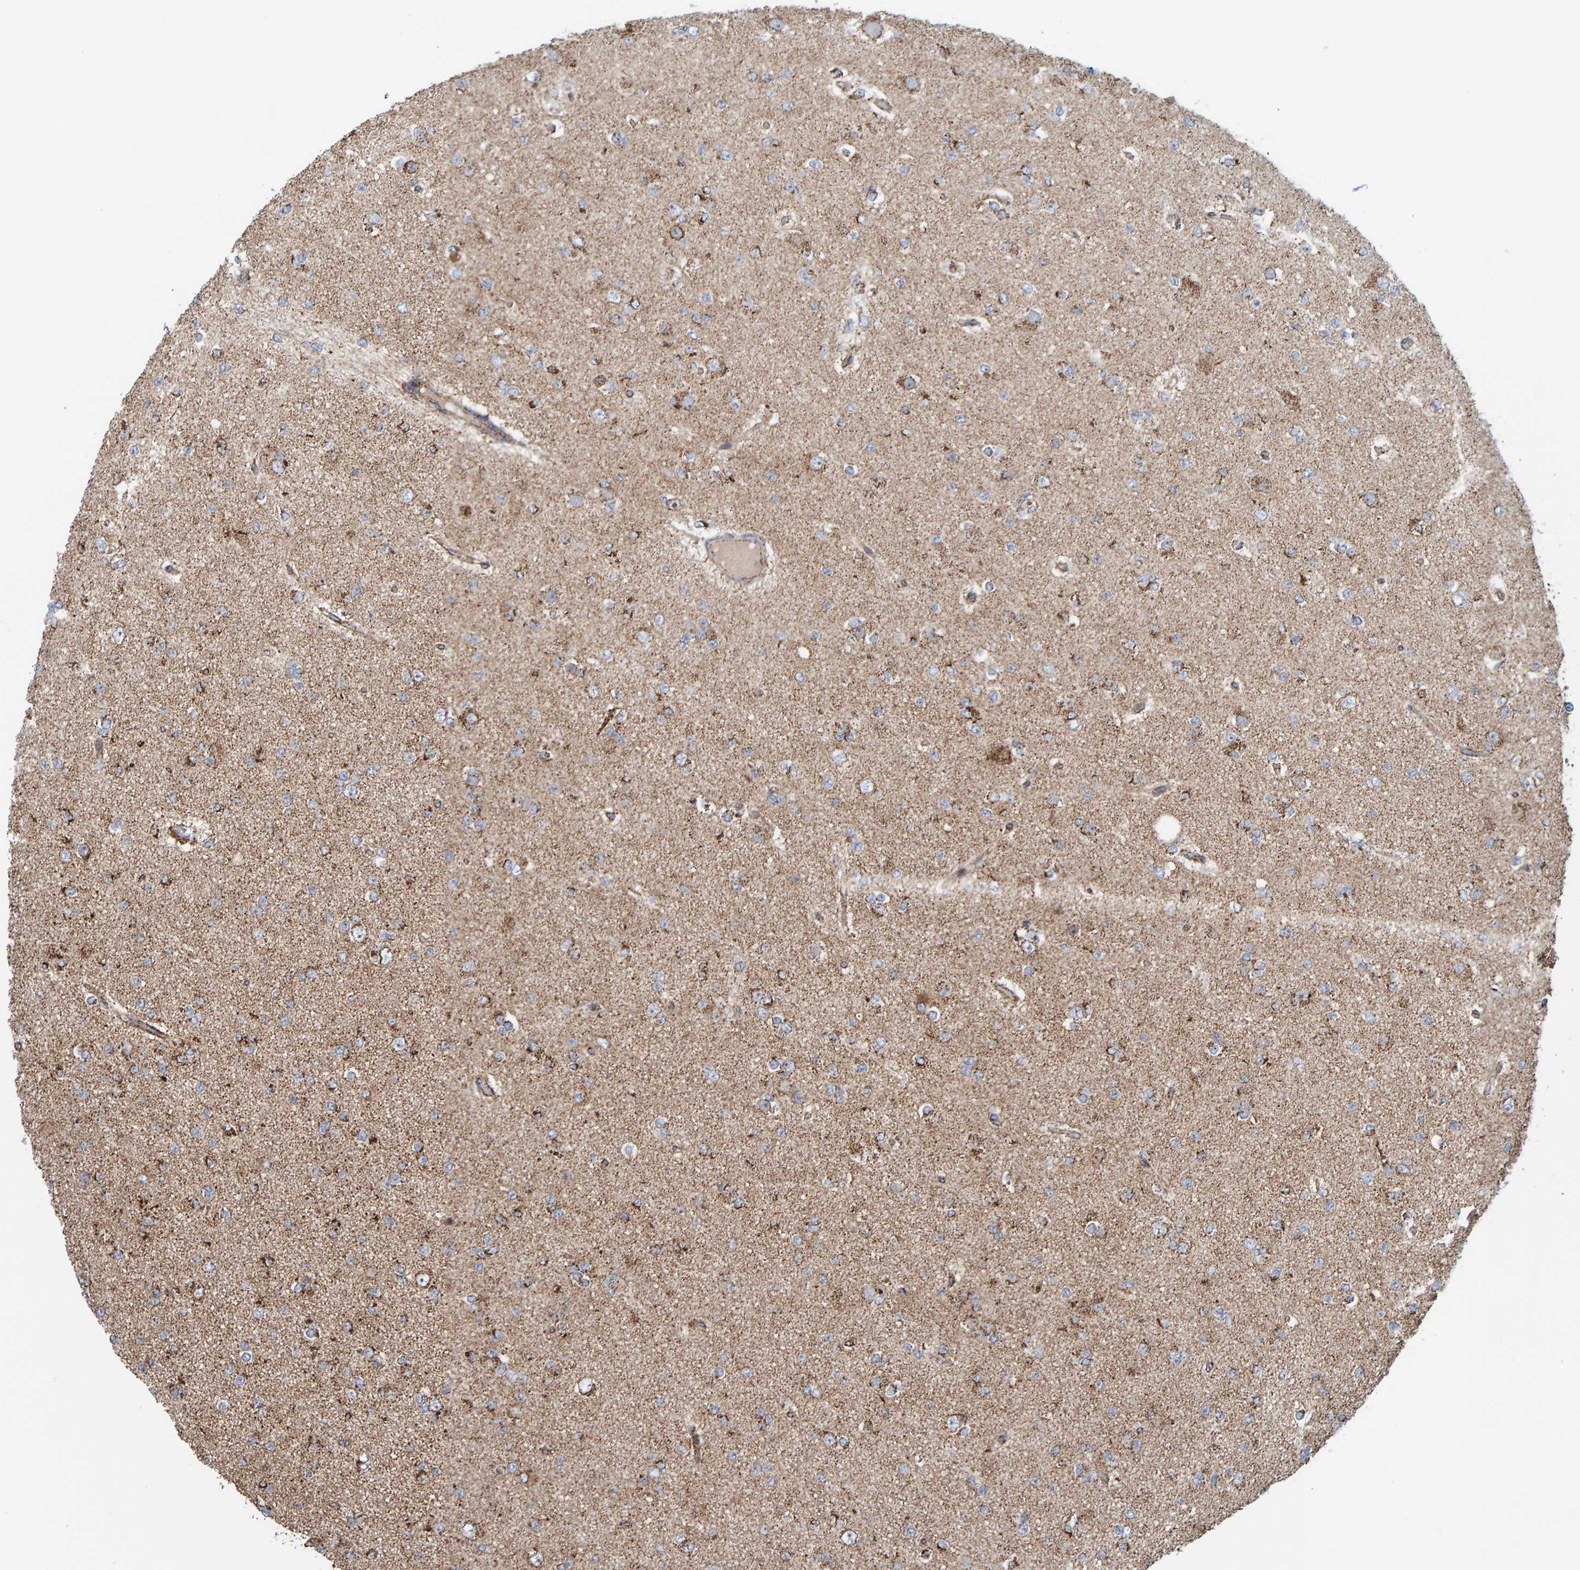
{"staining": {"intensity": "strong", "quantity": "<25%", "location": "cytoplasmic/membranous"}, "tissue": "glioma", "cell_type": "Tumor cells", "image_type": "cancer", "snomed": [{"axis": "morphology", "description": "Glioma, malignant, Low grade"}, {"axis": "topography", "description": "Brain"}], "caption": "This histopathology image shows immunohistochemistry (IHC) staining of human glioma, with medium strong cytoplasmic/membranous staining in approximately <25% of tumor cells.", "gene": "MRPL45", "patient": {"sex": "female", "age": 22}}